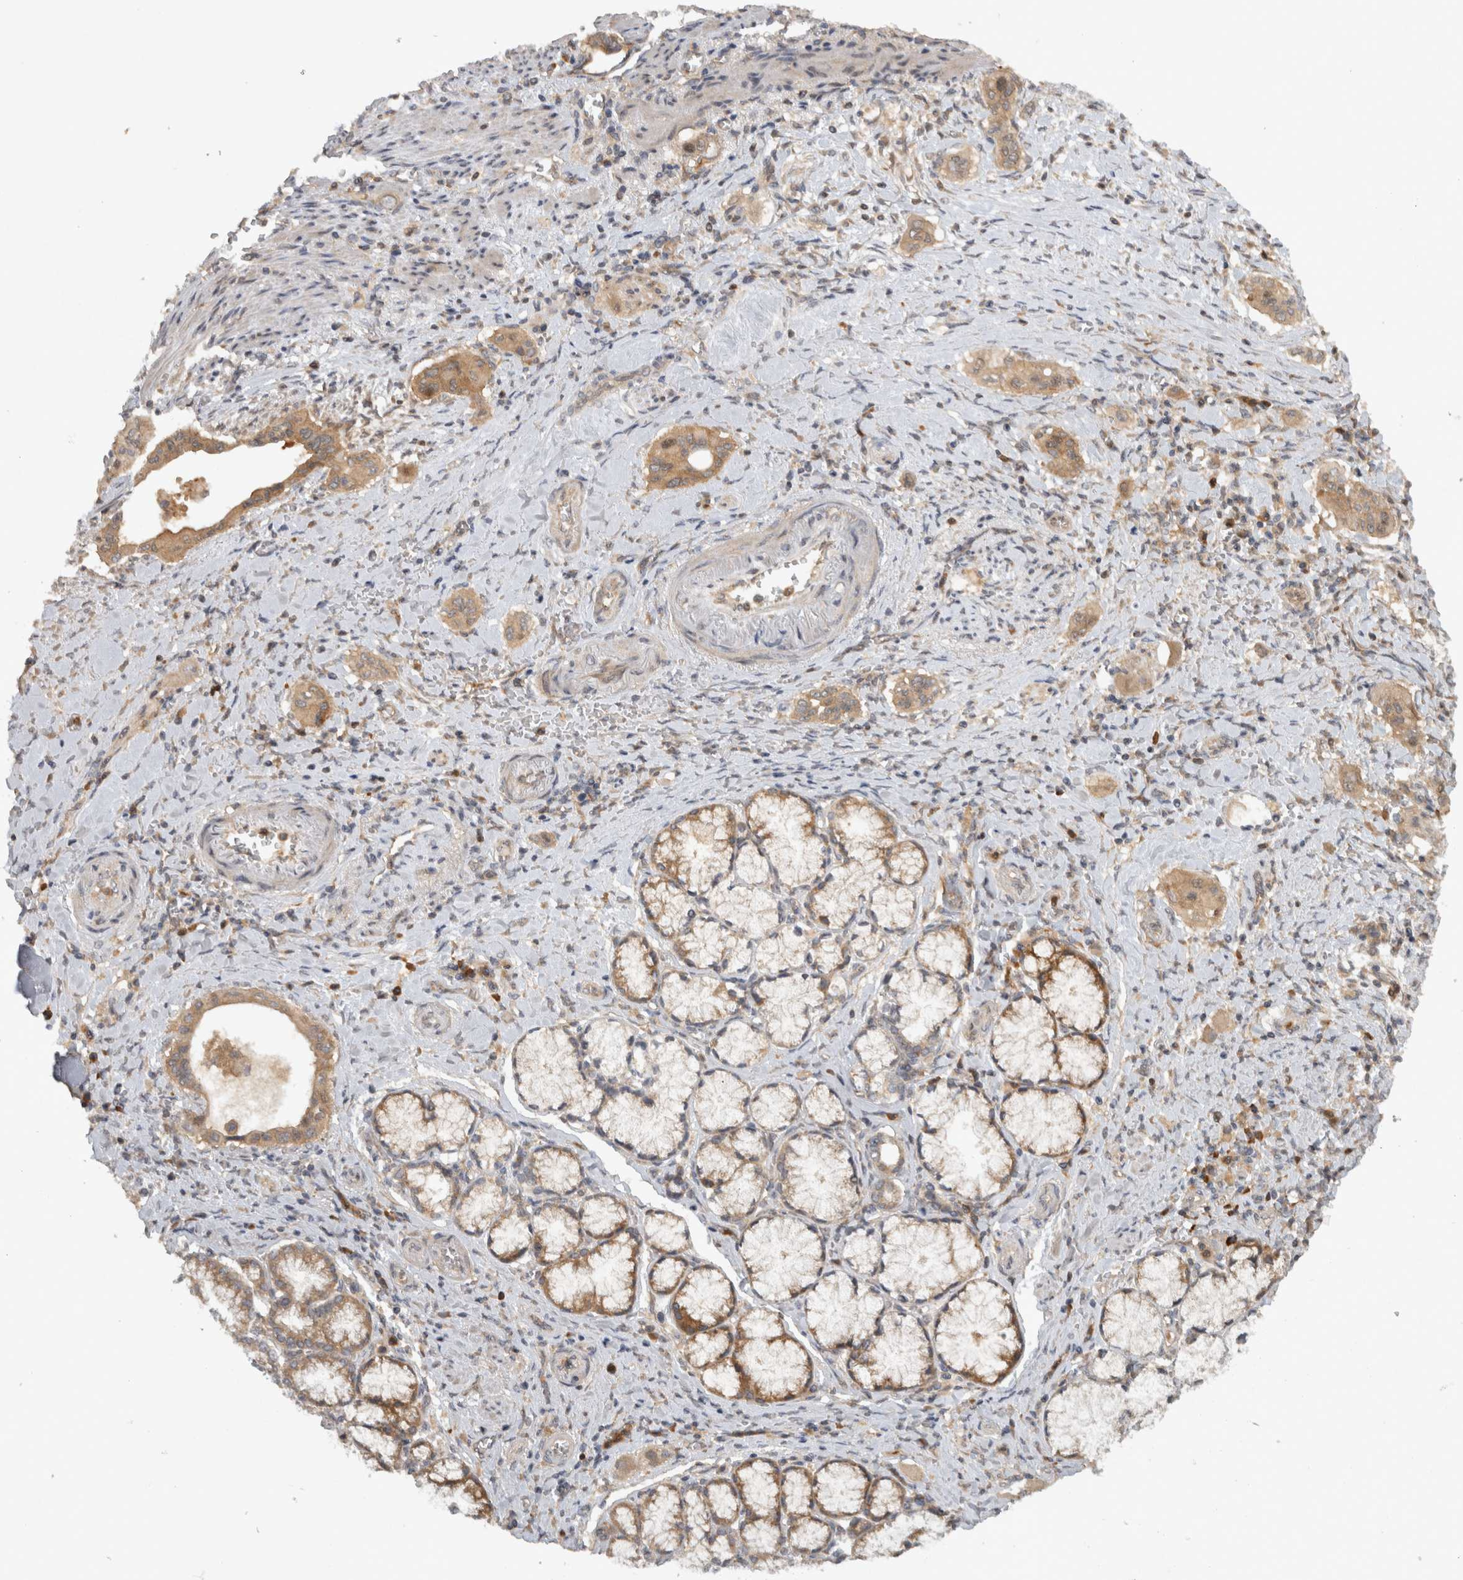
{"staining": {"intensity": "moderate", "quantity": ">75%", "location": "cytoplasmic/membranous"}, "tissue": "pancreatic cancer", "cell_type": "Tumor cells", "image_type": "cancer", "snomed": [{"axis": "morphology", "description": "Adenocarcinoma, NOS"}, {"axis": "topography", "description": "Pancreas"}], "caption": "Immunohistochemical staining of pancreatic cancer (adenocarcinoma) shows moderate cytoplasmic/membranous protein positivity in about >75% of tumor cells.", "gene": "VEPH1", "patient": {"sex": "male", "age": 77}}